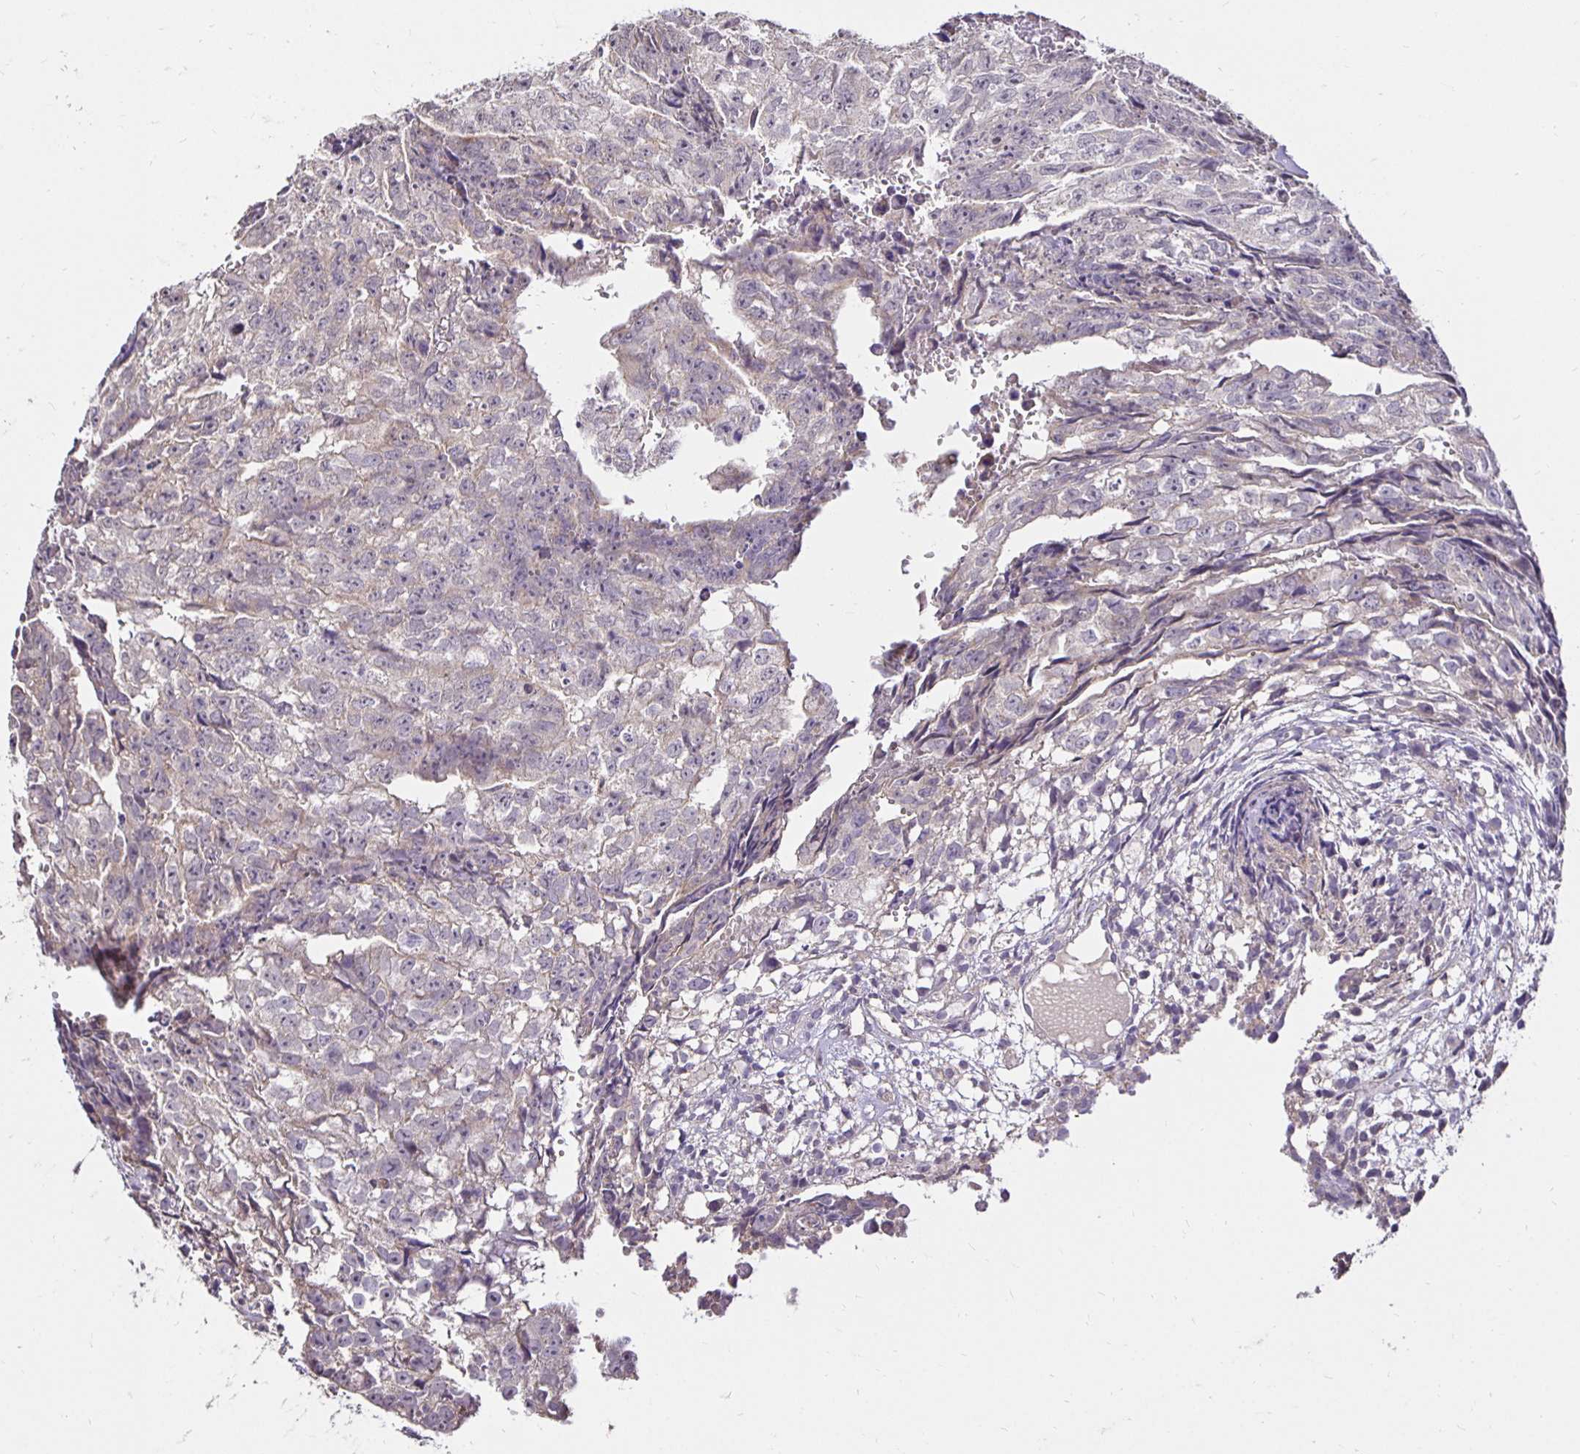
{"staining": {"intensity": "negative", "quantity": "none", "location": "none"}, "tissue": "testis cancer", "cell_type": "Tumor cells", "image_type": "cancer", "snomed": [{"axis": "morphology", "description": "Carcinoma, Embryonal, NOS"}, {"axis": "morphology", "description": "Teratoma, malignant, NOS"}, {"axis": "topography", "description": "Testis"}], "caption": "IHC micrograph of human testis embryonal carcinoma stained for a protein (brown), which displays no expression in tumor cells.", "gene": "PNPLA3", "patient": {"sex": "male", "age": 24}}